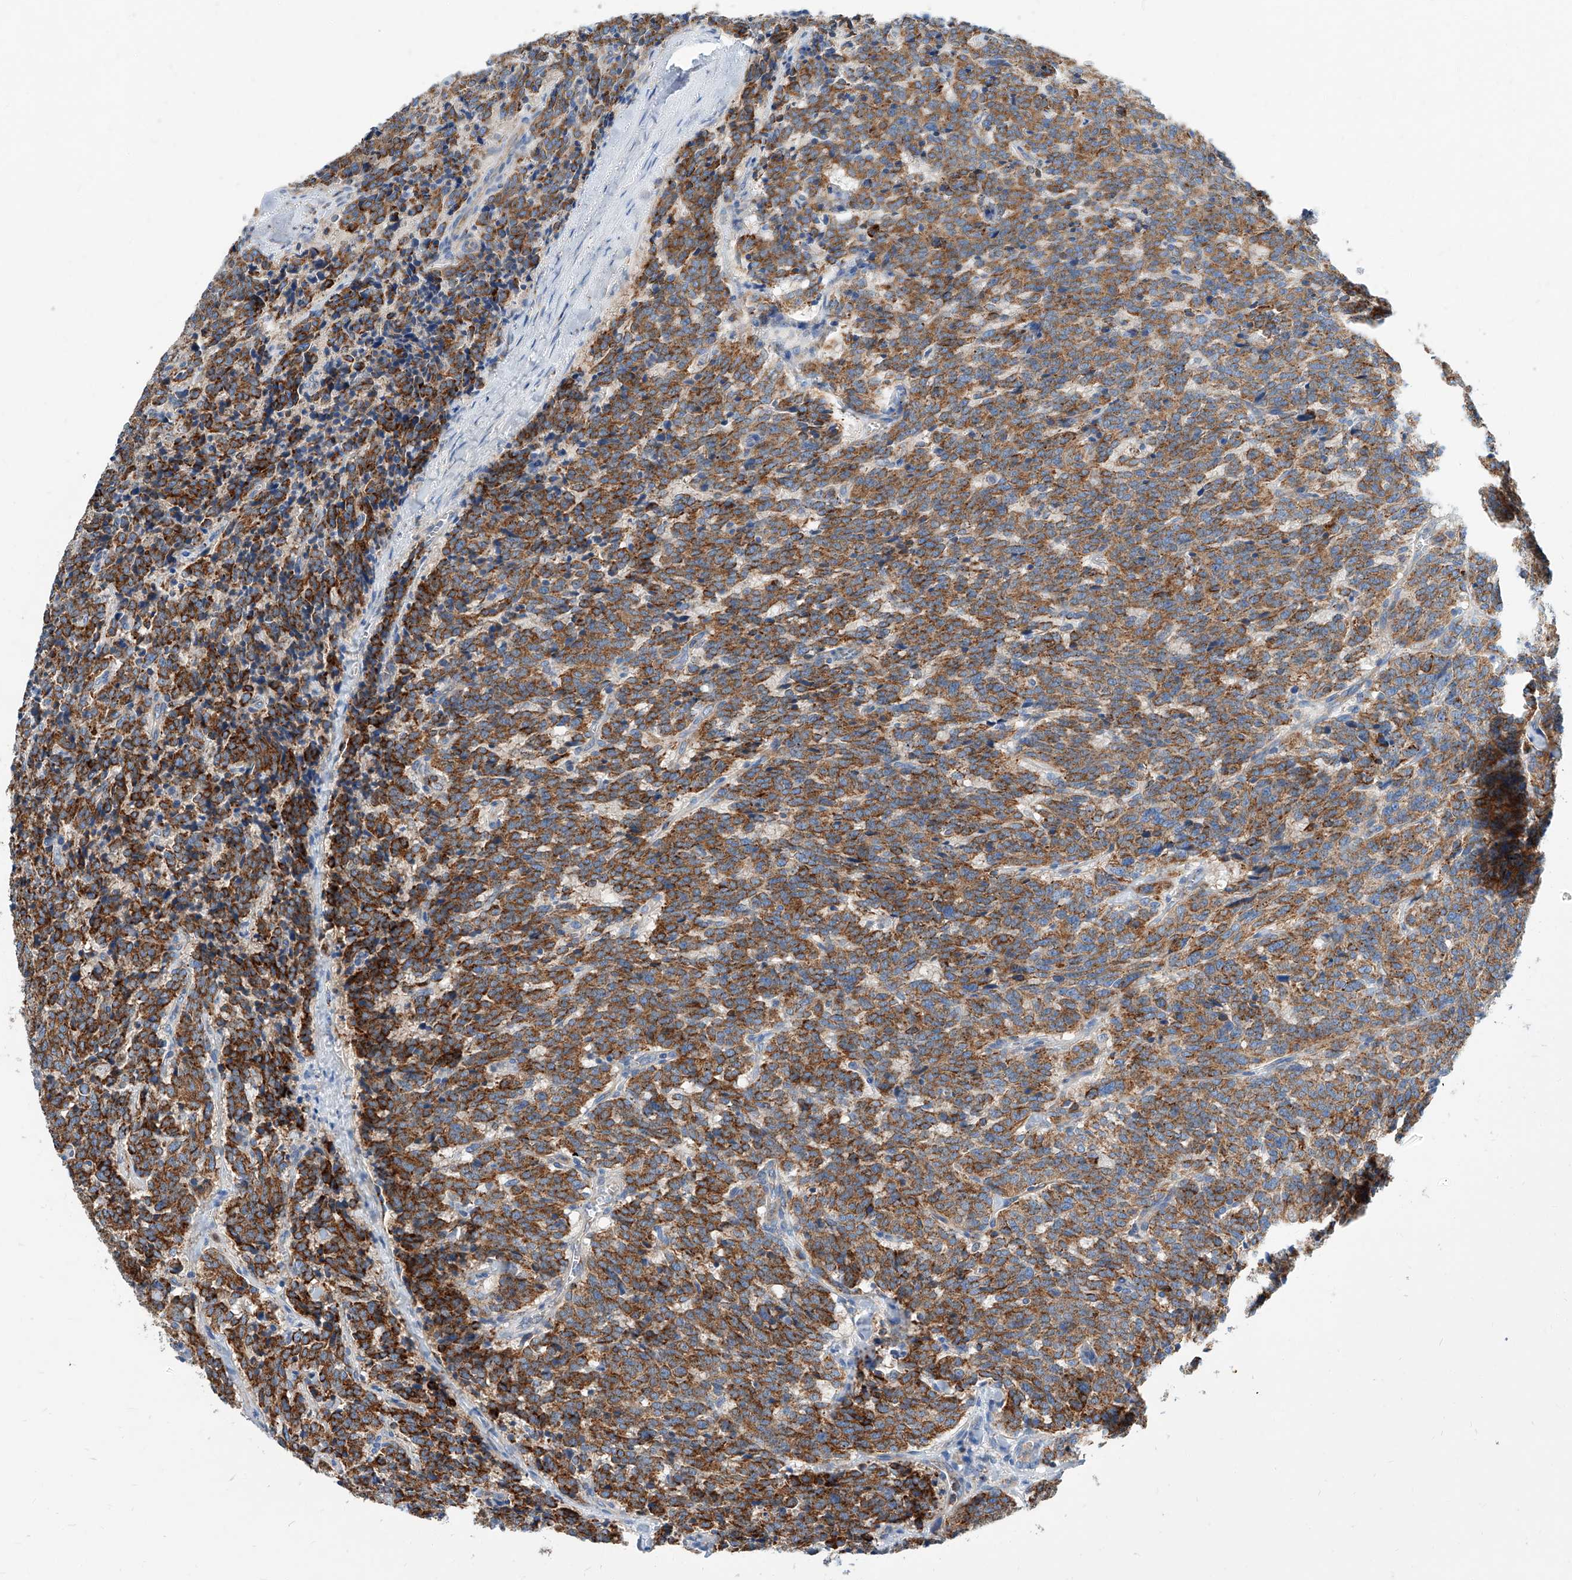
{"staining": {"intensity": "moderate", "quantity": ">75%", "location": "cytoplasmic/membranous"}, "tissue": "carcinoid", "cell_type": "Tumor cells", "image_type": "cancer", "snomed": [{"axis": "morphology", "description": "Carcinoid, malignant, NOS"}, {"axis": "topography", "description": "Lung"}], "caption": "Carcinoid stained with a protein marker demonstrates moderate staining in tumor cells.", "gene": "CPNE5", "patient": {"sex": "female", "age": 46}}